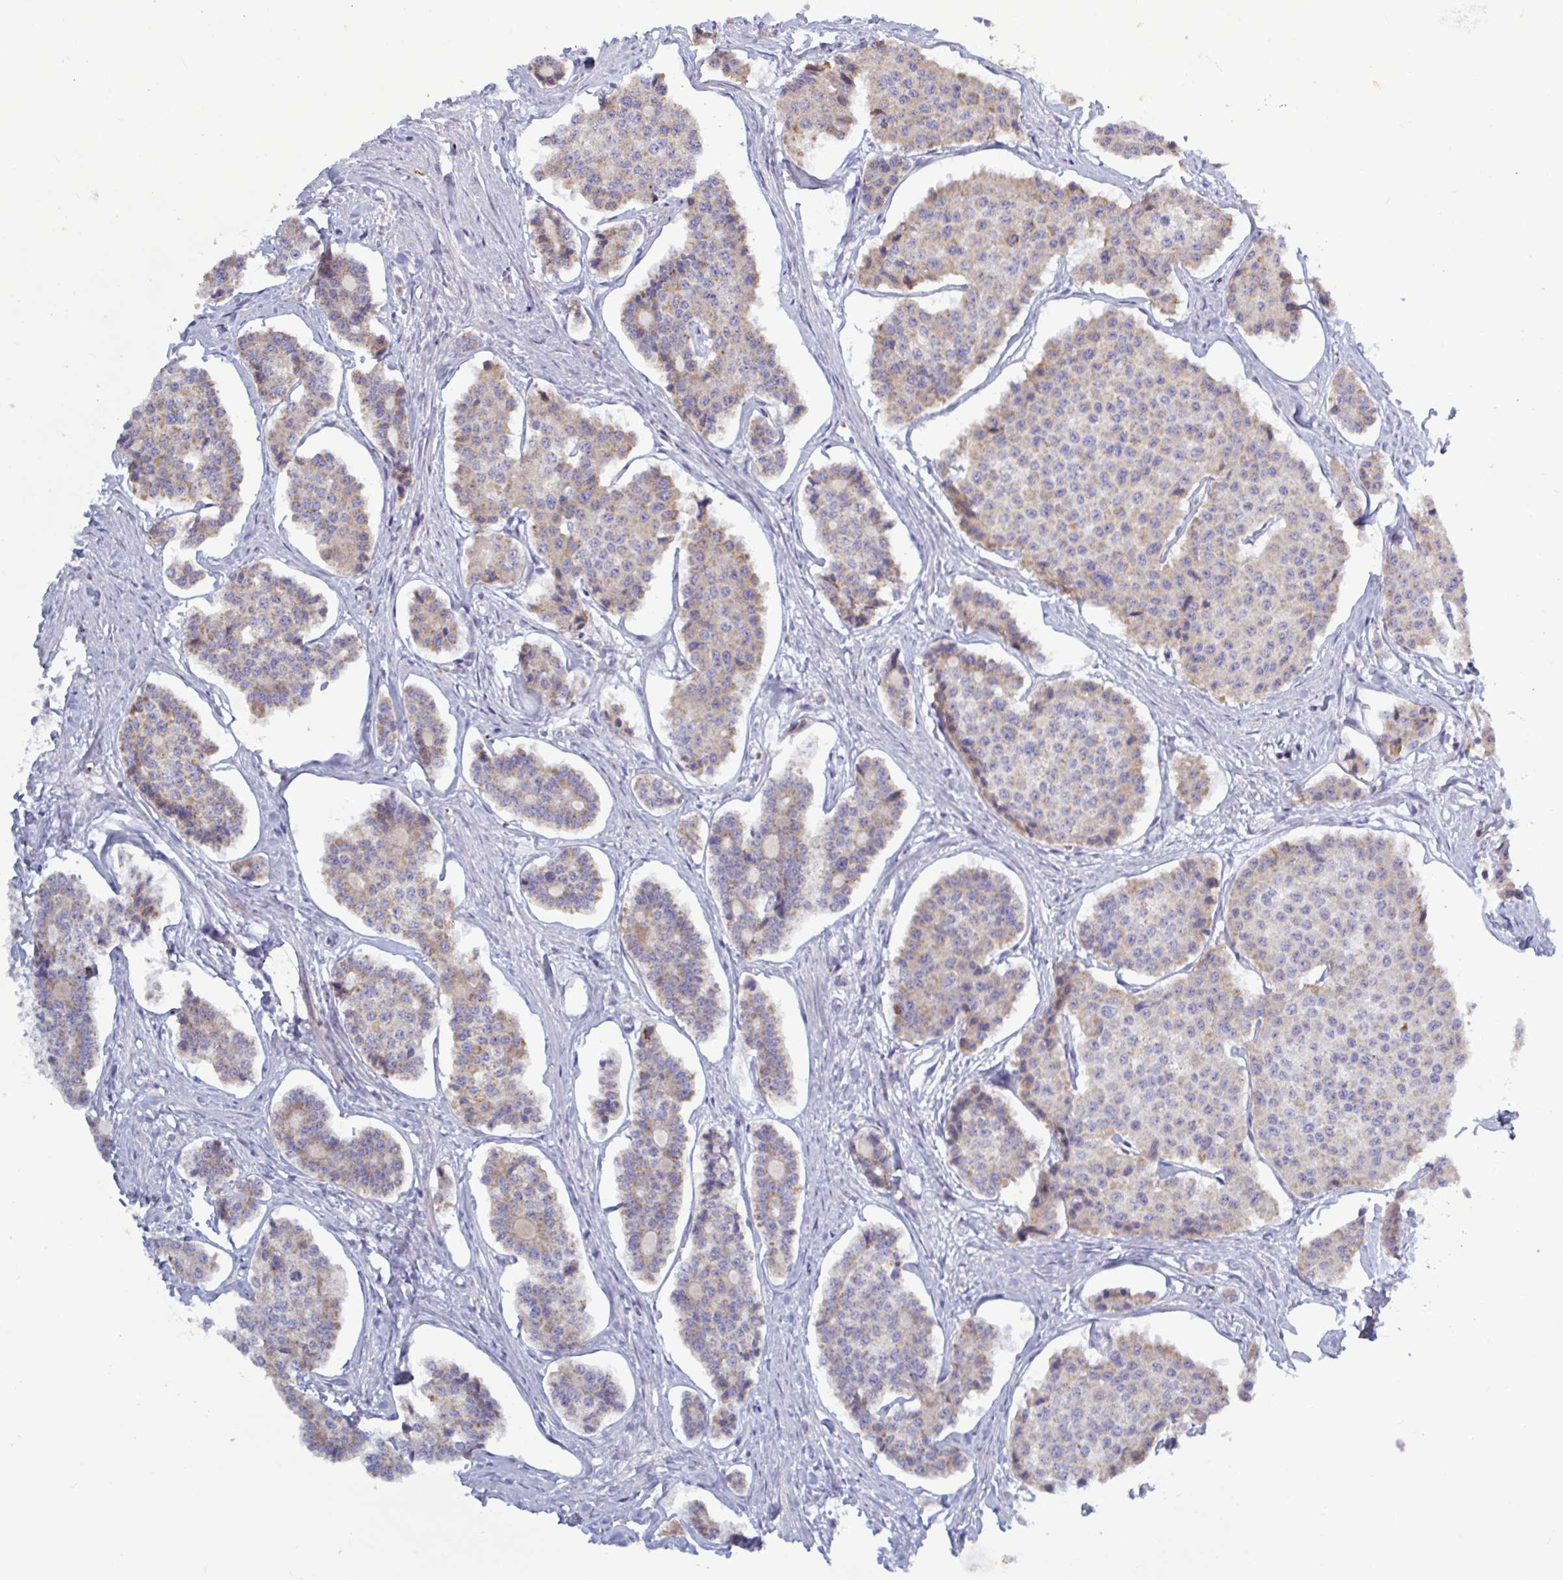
{"staining": {"intensity": "weak", "quantity": "25%-75%", "location": "cytoplasmic/membranous"}, "tissue": "carcinoid", "cell_type": "Tumor cells", "image_type": "cancer", "snomed": [{"axis": "morphology", "description": "Carcinoid, malignant, NOS"}, {"axis": "topography", "description": "Small intestine"}], "caption": "IHC photomicrograph of carcinoid stained for a protein (brown), which shows low levels of weak cytoplasmic/membranous expression in approximately 25%-75% of tumor cells.", "gene": "ATG9A", "patient": {"sex": "female", "age": 65}}